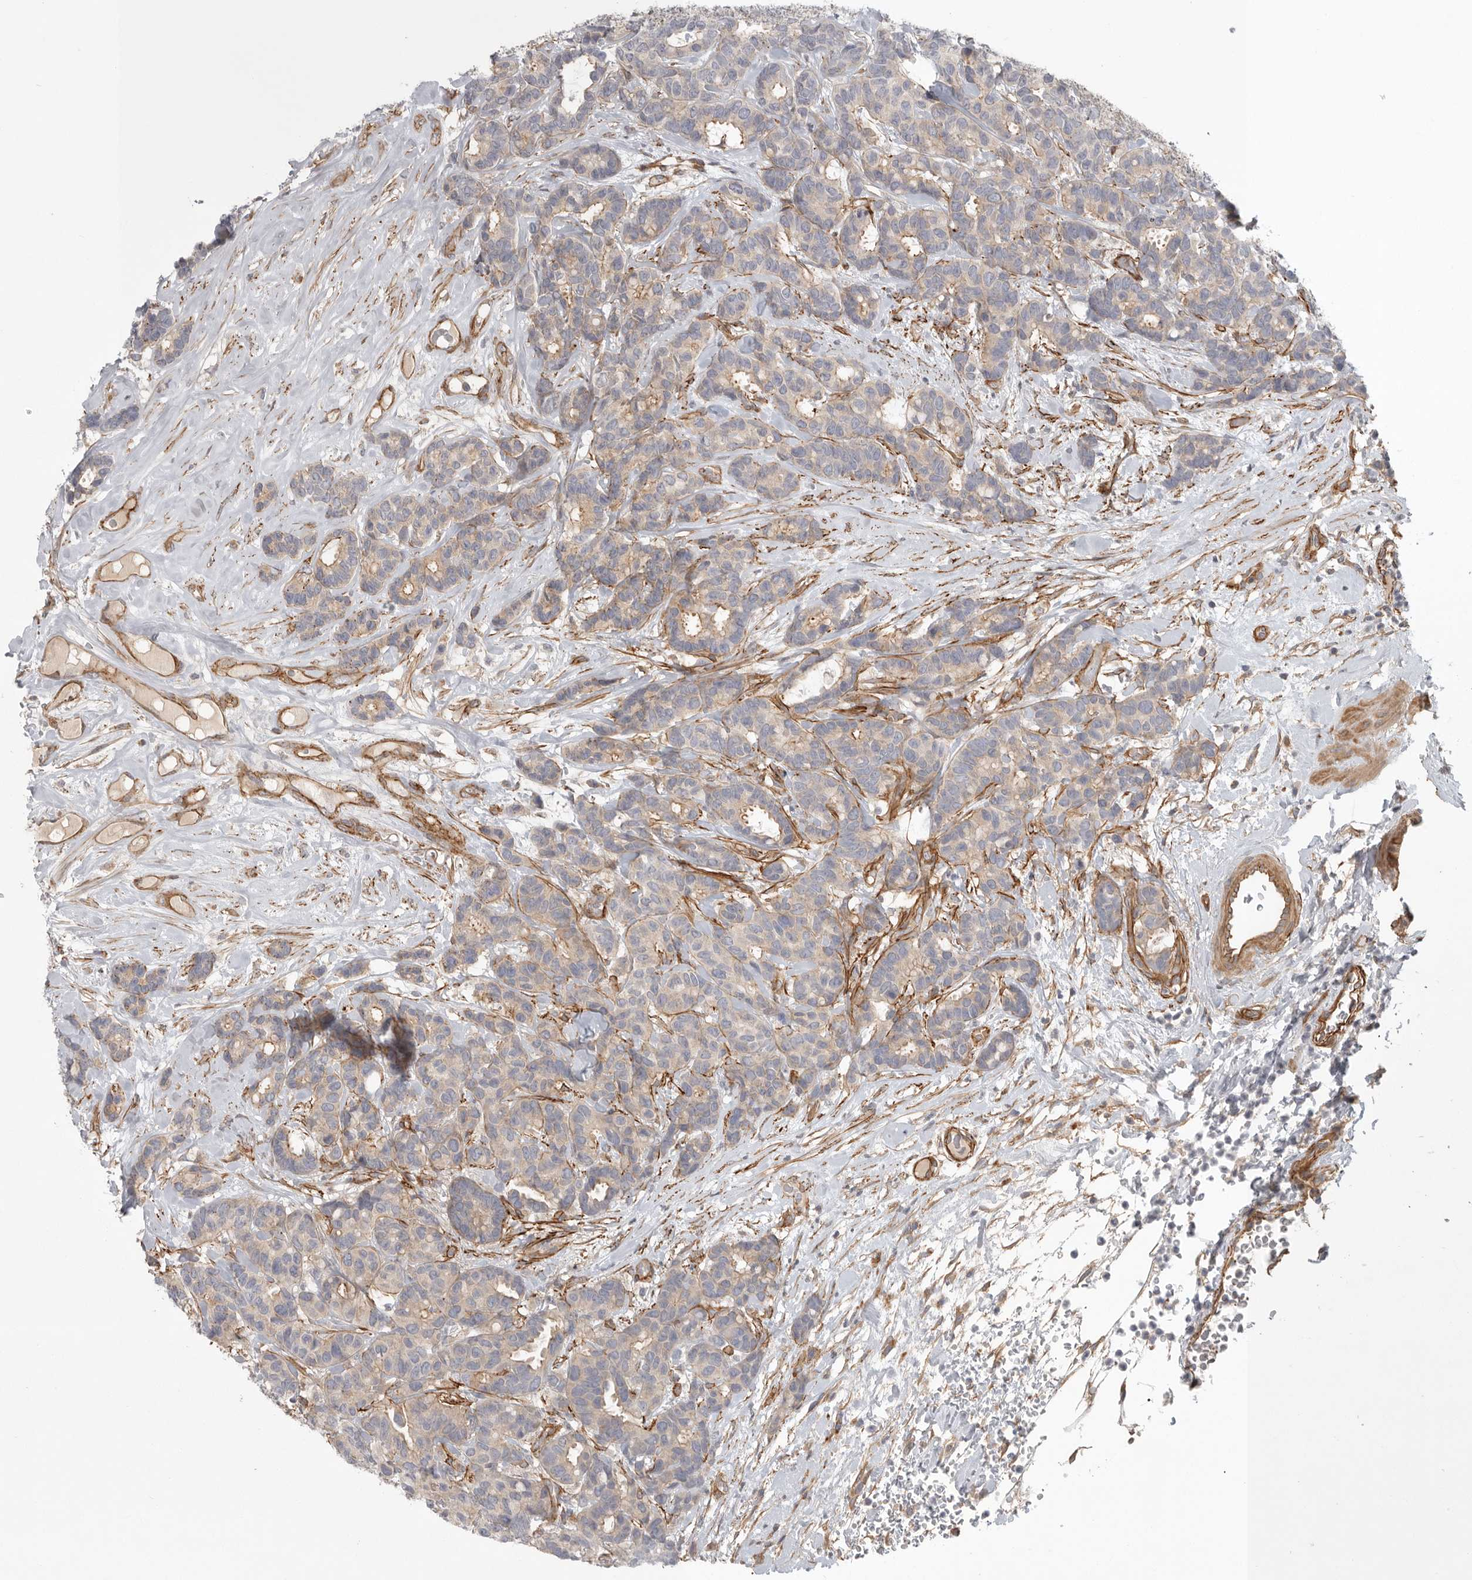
{"staining": {"intensity": "weak", "quantity": ">75%", "location": "cytoplasmic/membranous"}, "tissue": "breast cancer", "cell_type": "Tumor cells", "image_type": "cancer", "snomed": [{"axis": "morphology", "description": "Duct carcinoma"}, {"axis": "topography", "description": "Breast"}], "caption": "Immunohistochemistry (IHC) (DAB) staining of human breast cancer (infiltrating ductal carcinoma) displays weak cytoplasmic/membranous protein expression in about >75% of tumor cells.", "gene": "LONRF1", "patient": {"sex": "female", "age": 87}}